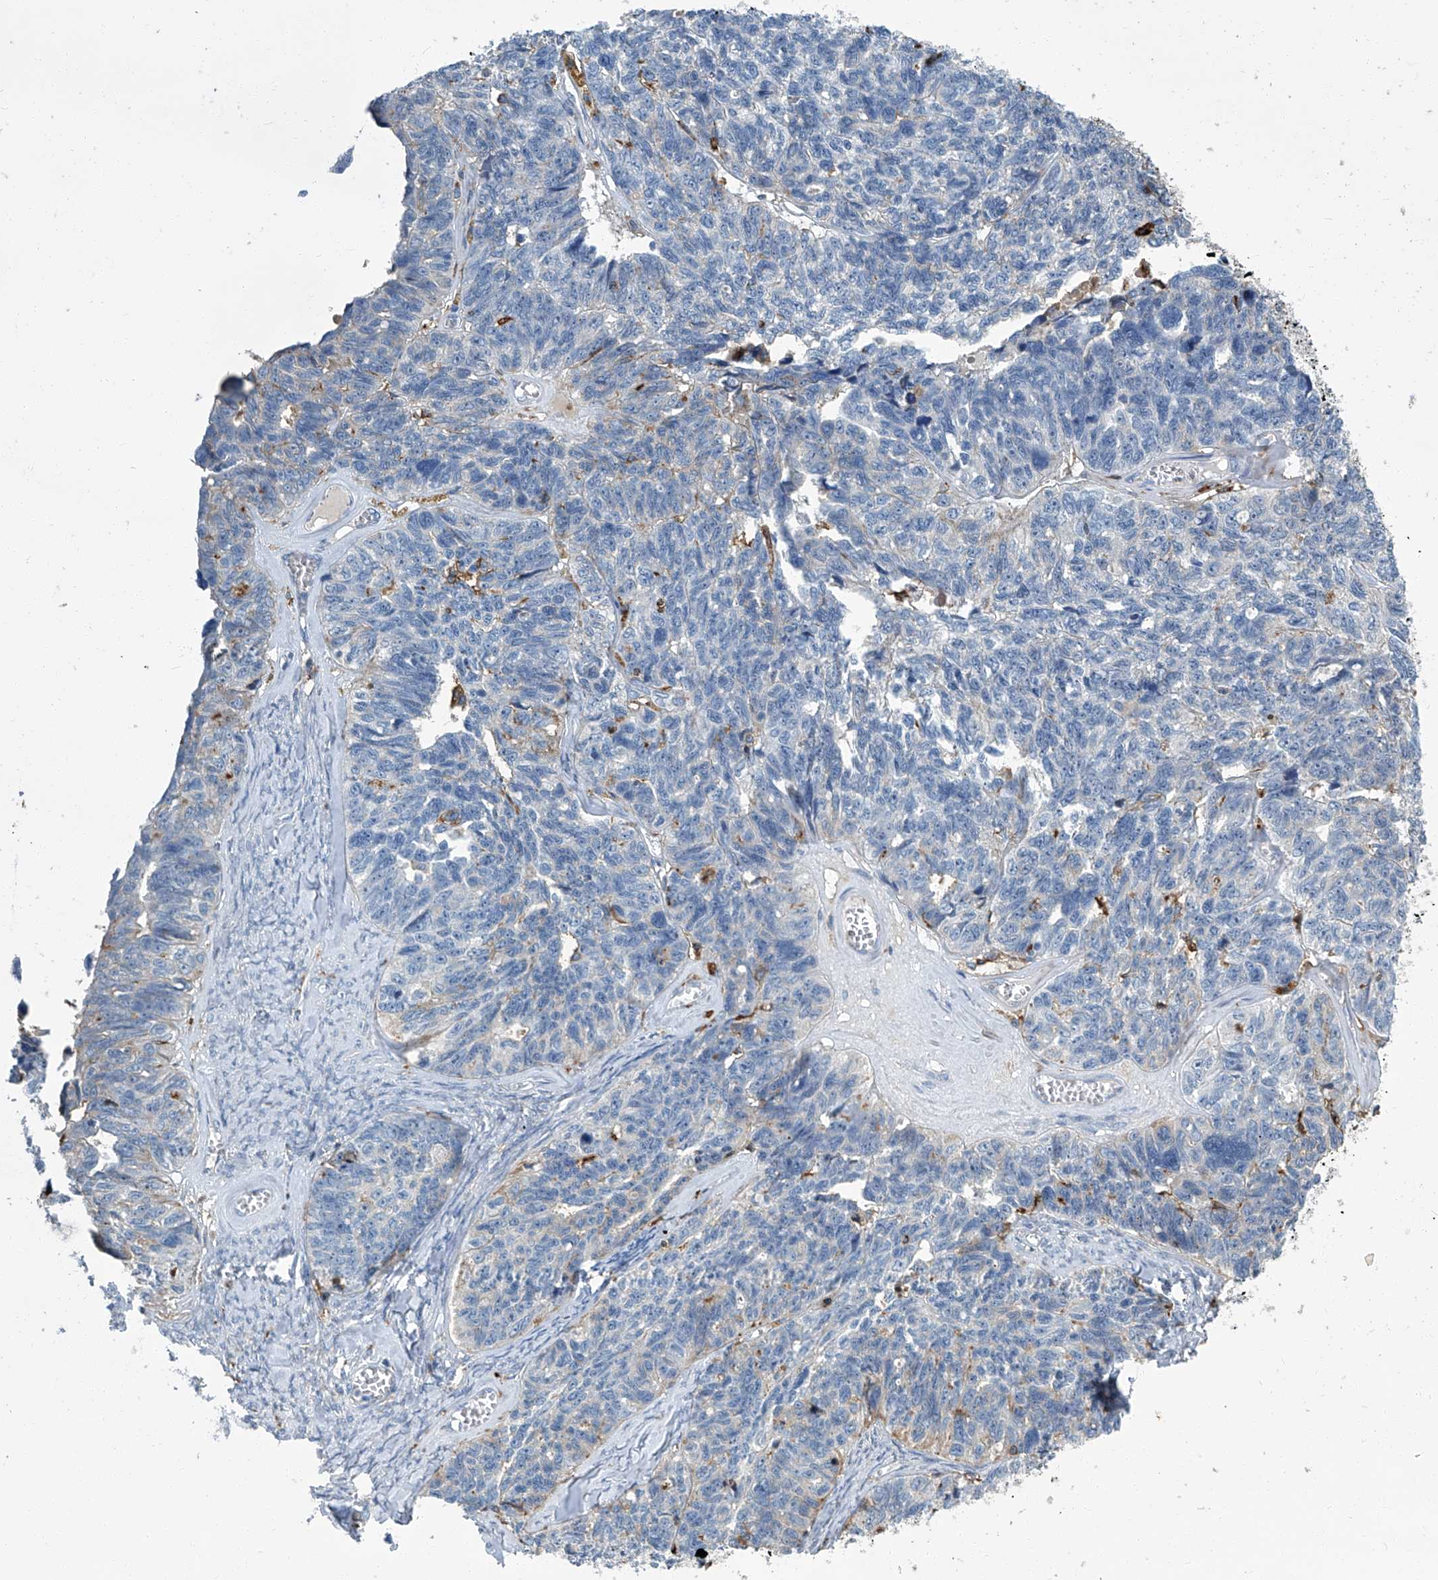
{"staining": {"intensity": "negative", "quantity": "none", "location": "none"}, "tissue": "ovarian cancer", "cell_type": "Tumor cells", "image_type": "cancer", "snomed": [{"axis": "morphology", "description": "Cystadenocarcinoma, serous, NOS"}, {"axis": "topography", "description": "Ovary"}], "caption": "Image shows no significant protein positivity in tumor cells of ovarian serous cystadenocarcinoma.", "gene": "FAM167A", "patient": {"sex": "female", "age": 79}}